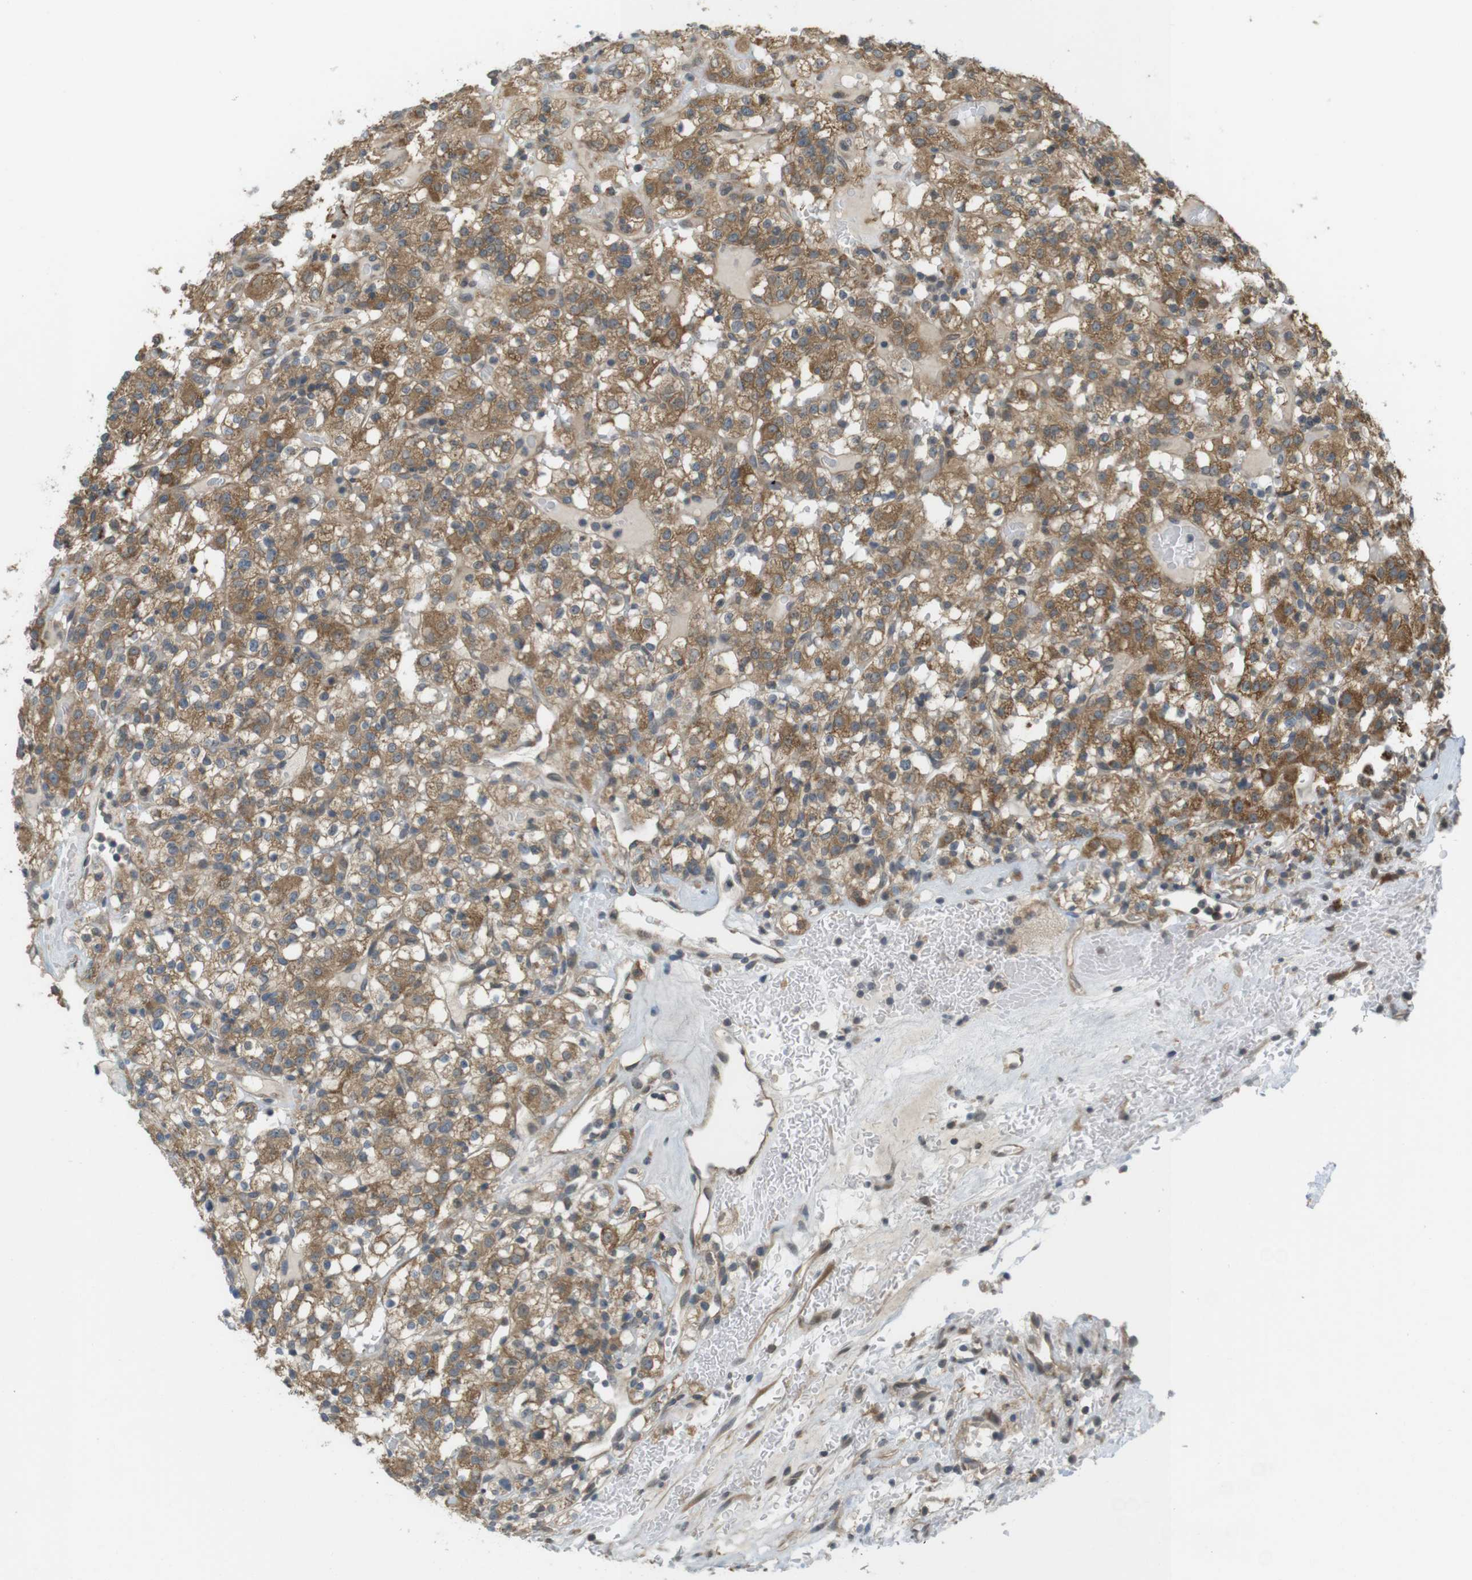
{"staining": {"intensity": "moderate", "quantity": ">75%", "location": "cytoplasmic/membranous"}, "tissue": "renal cancer", "cell_type": "Tumor cells", "image_type": "cancer", "snomed": [{"axis": "morphology", "description": "Normal tissue, NOS"}, {"axis": "morphology", "description": "Adenocarcinoma, NOS"}, {"axis": "topography", "description": "Kidney"}], "caption": "Brown immunohistochemical staining in adenocarcinoma (renal) demonstrates moderate cytoplasmic/membranous staining in about >75% of tumor cells. Nuclei are stained in blue.", "gene": "RNF130", "patient": {"sex": "female", "age": 72}}